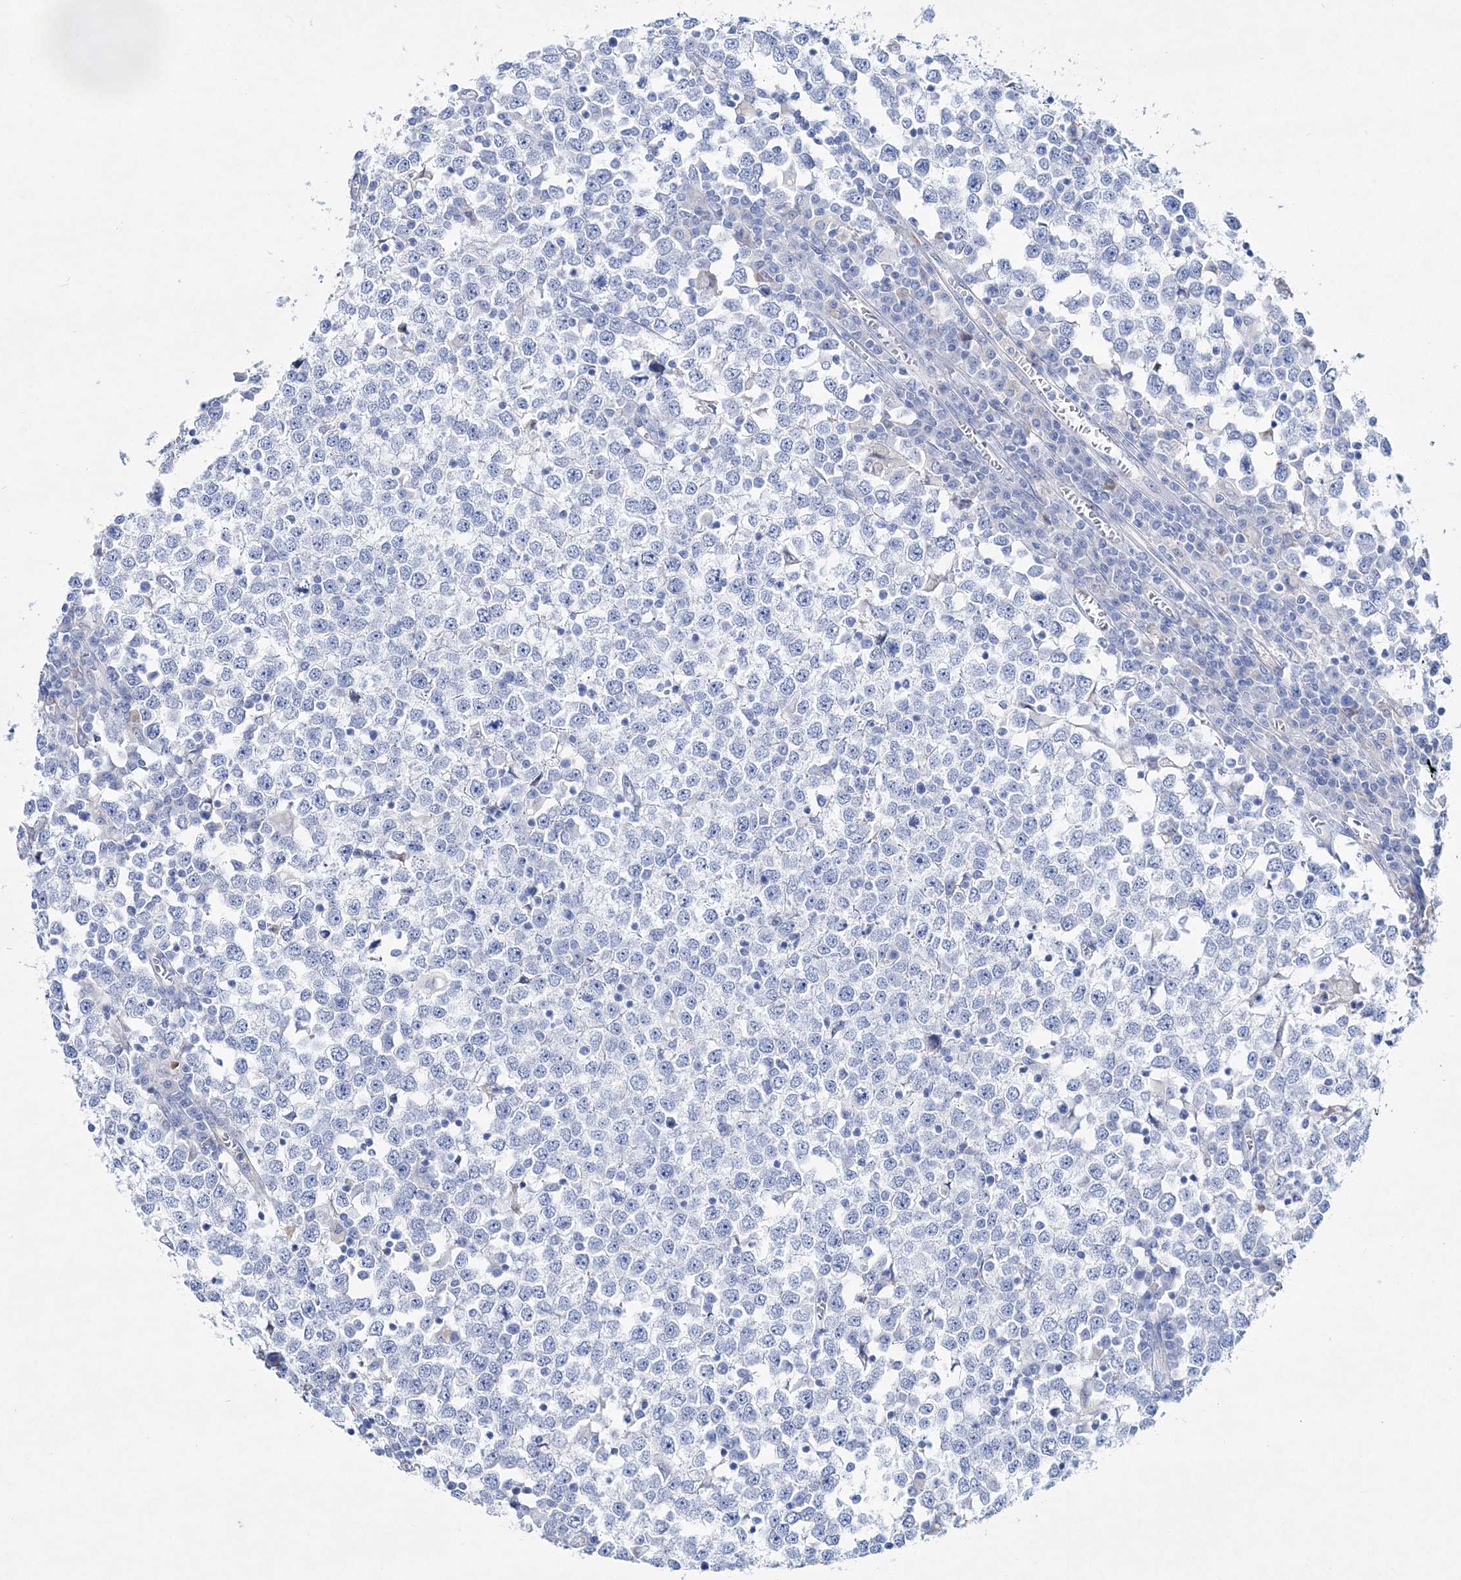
{"staining": {"intensity": "negative", "quantity": "none", "location": "none"}, "tissue": "testis cancer", "cell_type": "Tumor cells", "image_type": "cancer", "snomed": [{"axis": "morphology", "description": "Seminoma, NOS"}, {"axis": "topography", "description": "Testis"}], "caption": "An IHC histopathology image of testis cancer is shown. There is no staining in tumor cells of testis cancer.", "gene": "SPINK7", "patient": {"sex": "male", "age": 65}}